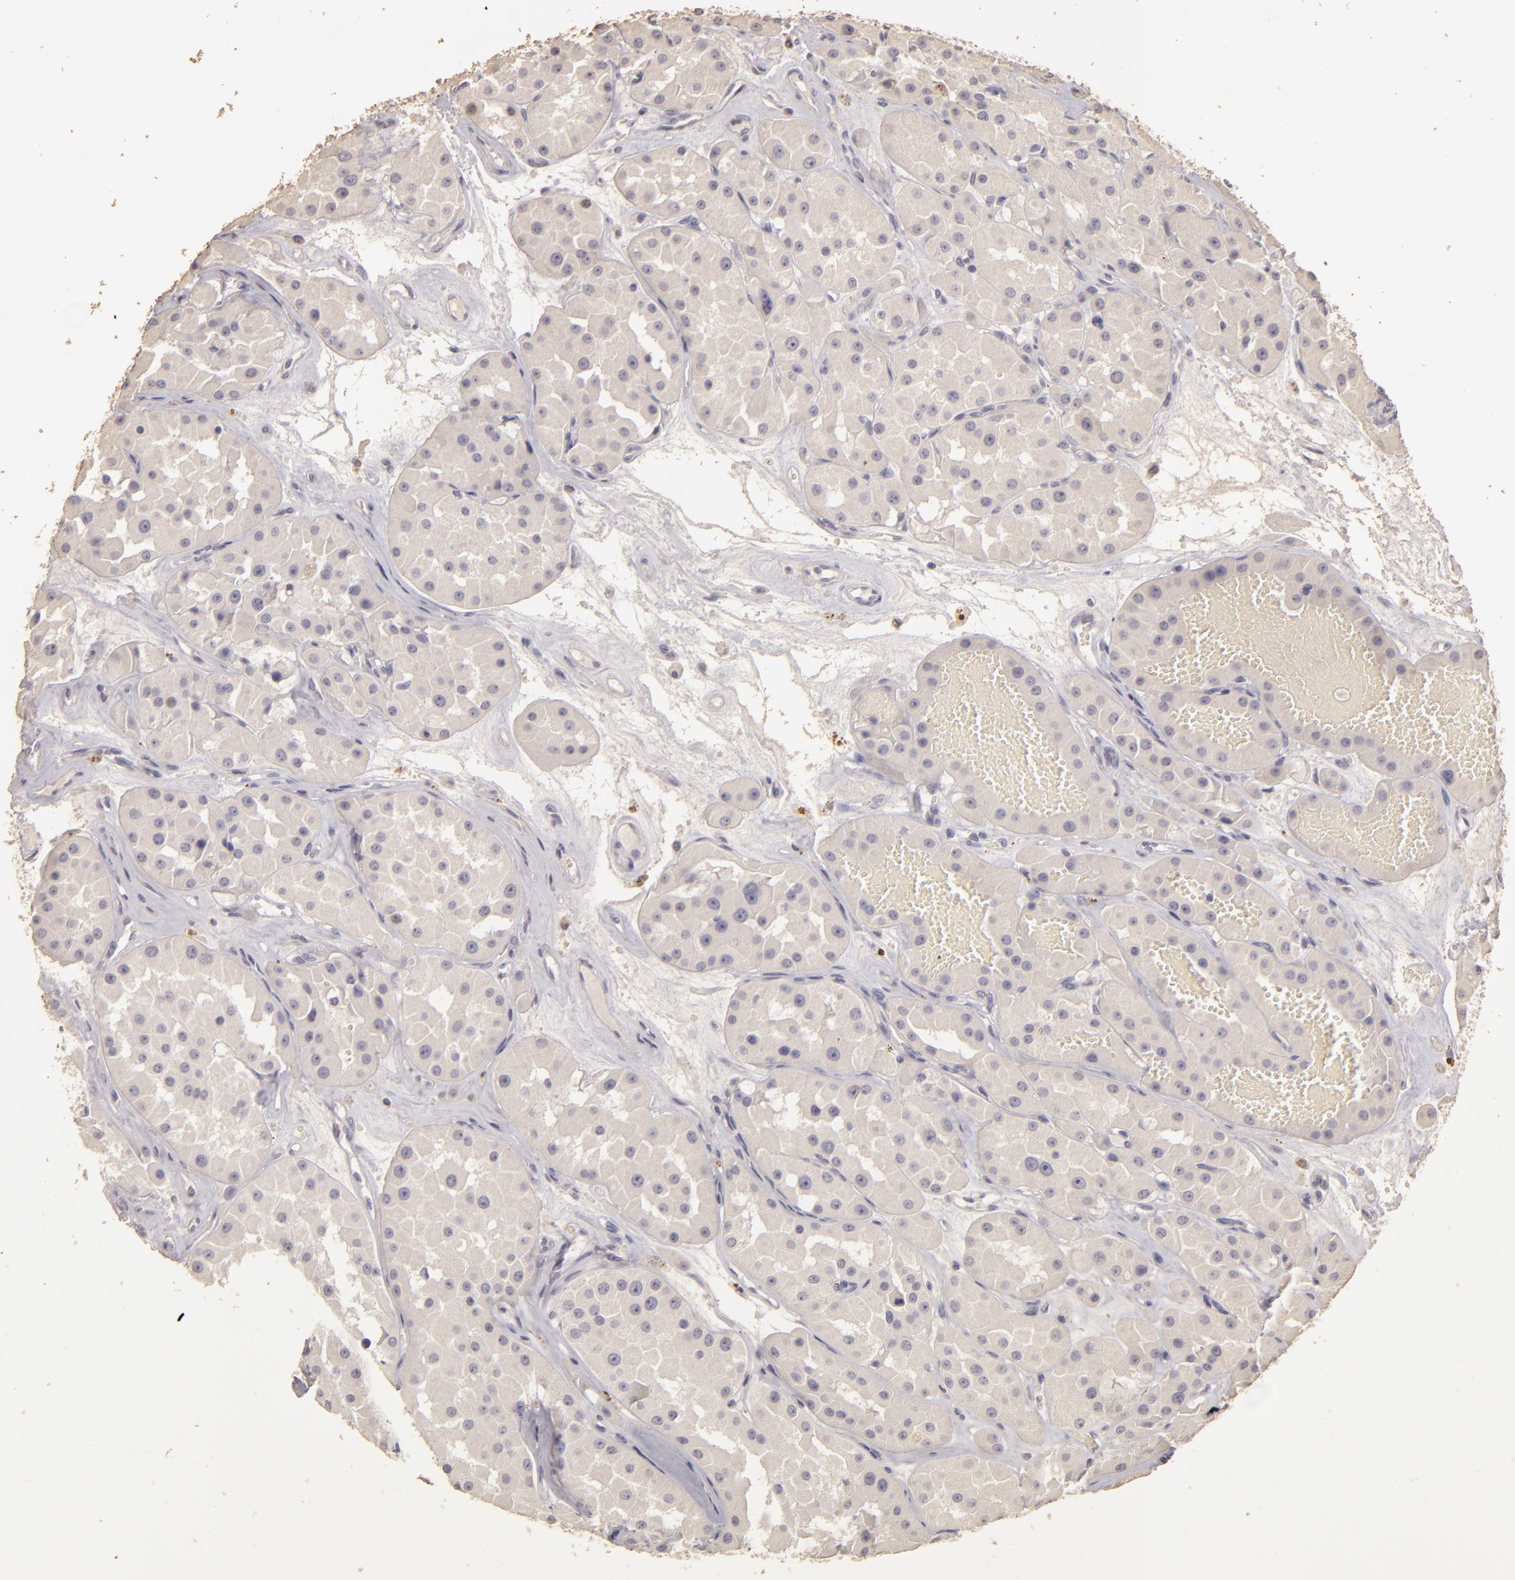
{"staining": {"intensity": "negative", "quantity": "none", "location": "none"}, "tissue": "renal cancer", "cell_type": "Tumor cells", "image_type": "cancer", "snomed": [{"axis": "morphology", "description": "Adenocarcinoma, uncertain malignant potential"}, {"axis": "topography", "description": "Kidney"}], "caption": "An immunohistochemistry (IHC) photomicrograph of renal adenocarcinoma,  uncertain malignant potential is shown. There is no staining in tumor cells of renal adenocarcinoma,  uncertain malignant potential.", "gene": "BCL2L13", "patient": {"sex": "male", "age": 63}}